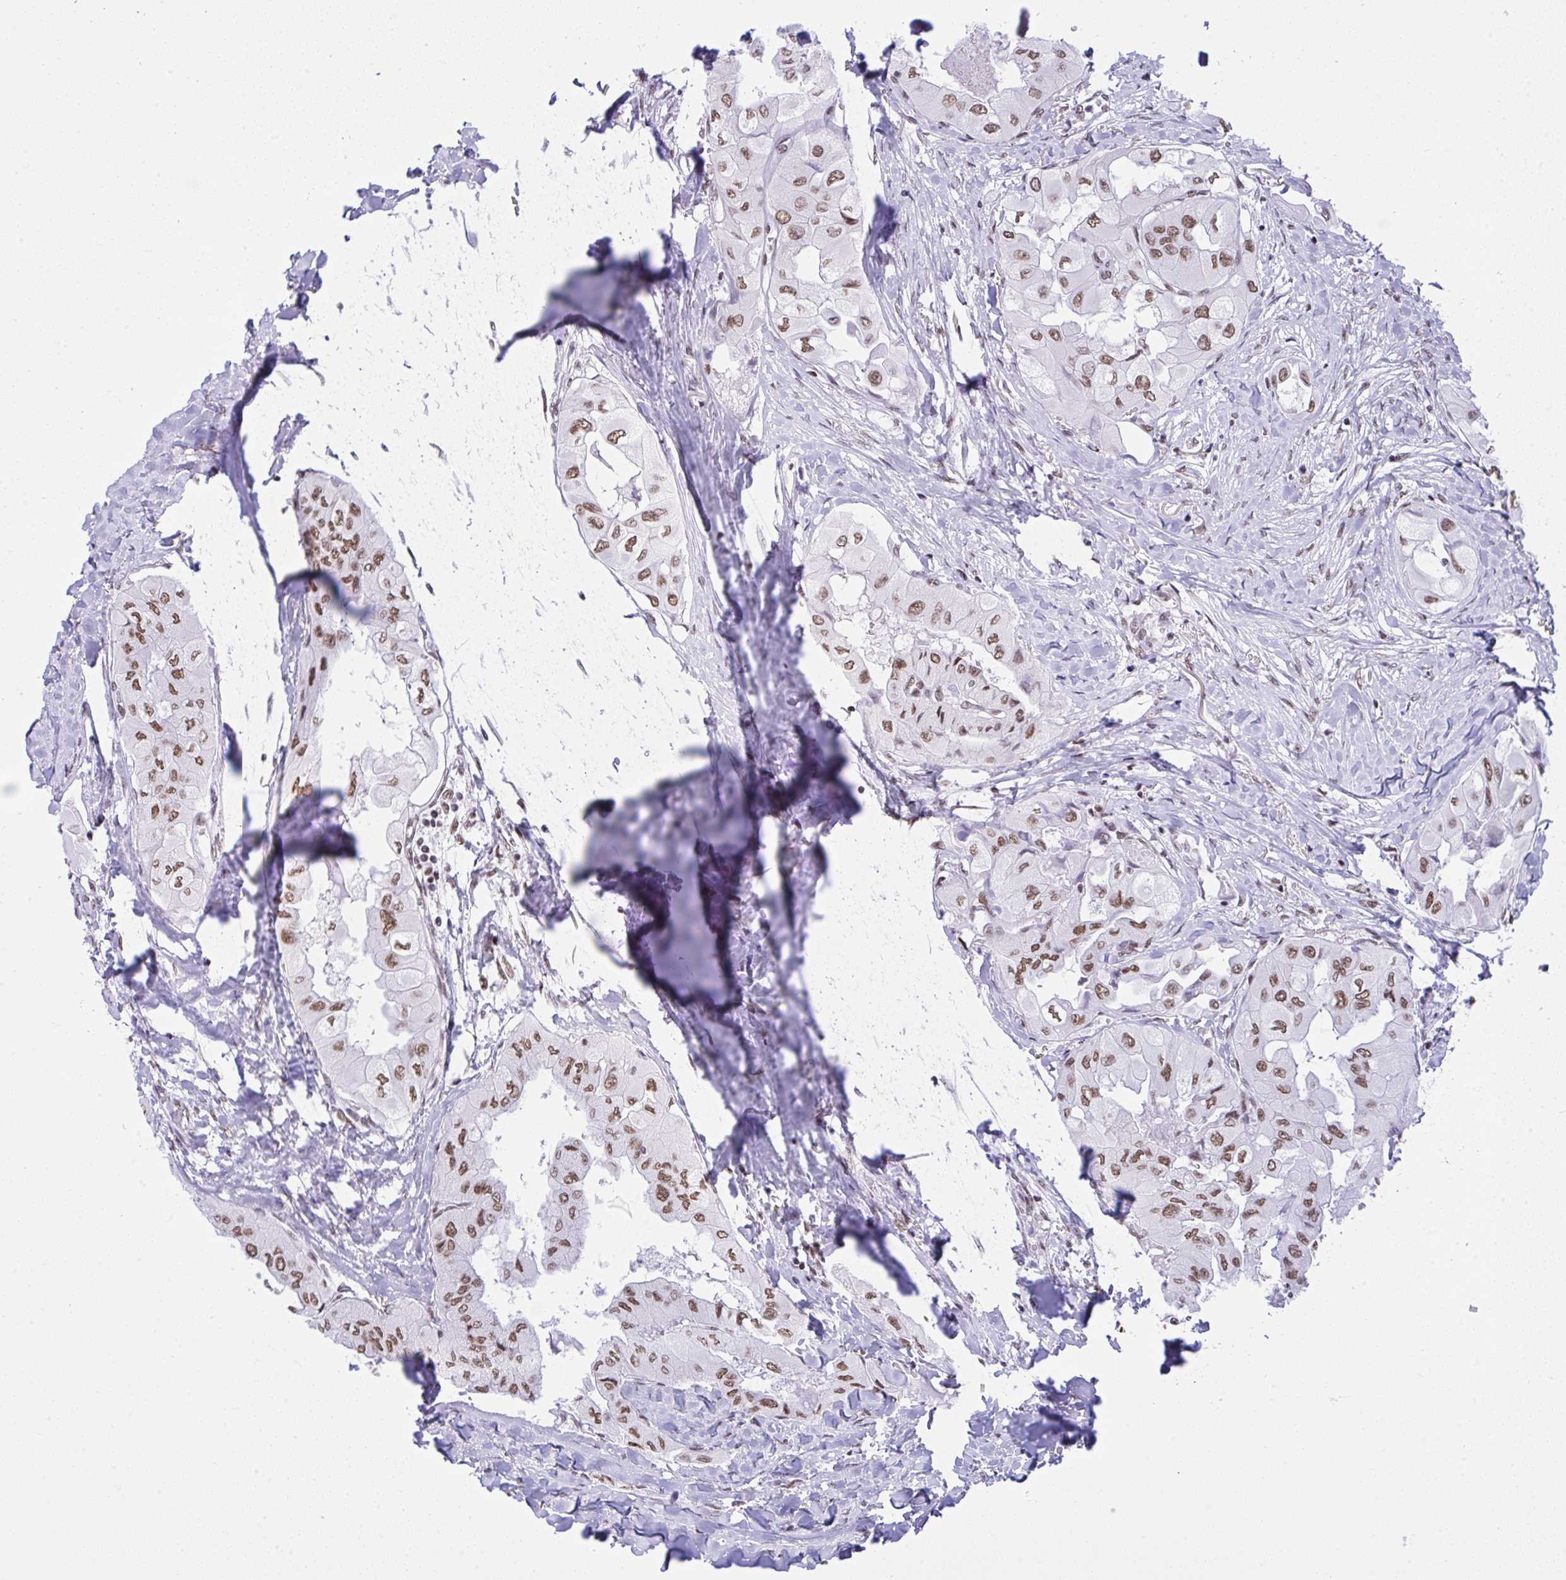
{"staining": {"intensity": "moderate", "quantity": ">75%", "location": "nuclear"}, "tissue": "thyroid cancer", "cell_type": "Tumor cells", "image_type": "cancer", "snomed": [{"axis": "morphology", "description": "Normal tissue, NOS"}, {"axis": "morphology", "description": "Papillary adenocarcinoma, NOS"}, {"axis": "topography", "description": "Thyroid gland"}], "caption": "A photomicrograph showing moderate nuclear positivity in about >75% of tumor cells in thyroid cancer (papillary adenocarcinoma), as visualized by brown immunohistochemical staining.", "gene": "DDX52", "patient": {"sex": "female", "age": 59}}